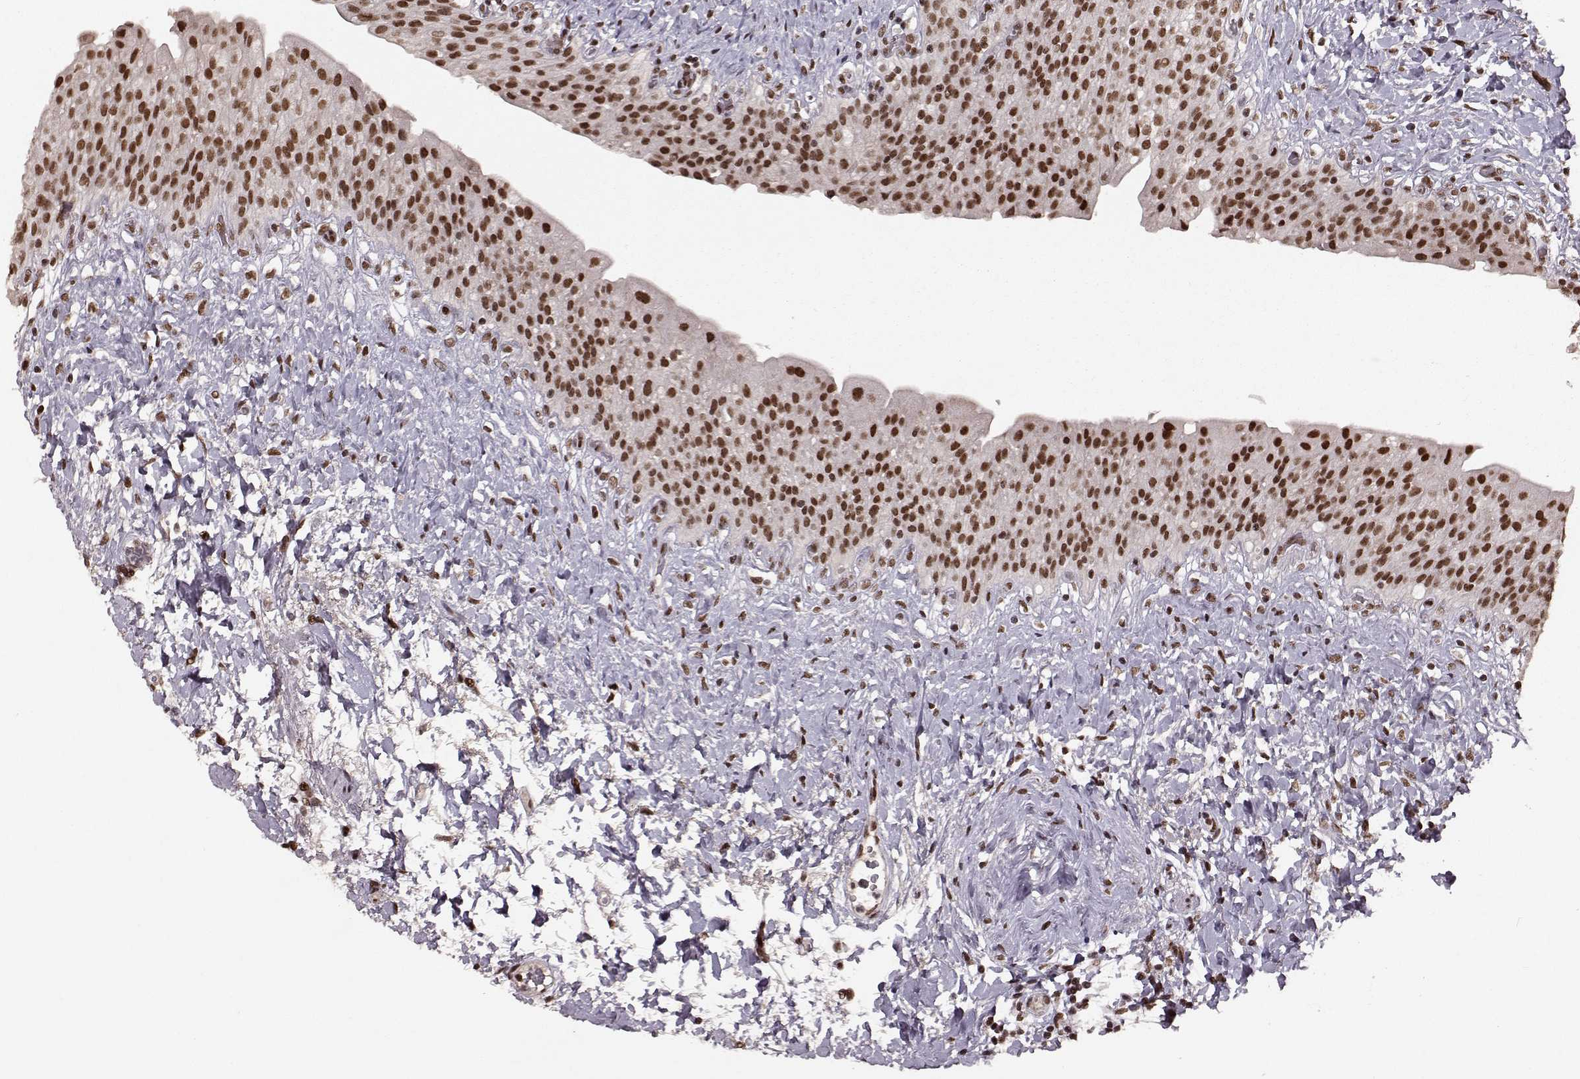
{"staining": {"intensity": "strong", "quantity": ">75%", "location": "nuclear"}, "tissue": "urinary bladder", "cell_type": "Urothelial cells", "image_type": "normal", "snomed": [{"axis": "morphology", "description": "Normal tissue, NOS"}, {"axis": "morphology", "description": "Inflammation, NOS"}, {"axis": "topography", "description": "Urinary bladder"}], "caption": "The image displays staining of unremarkable urinary bladder, revealing strong nuclear protein positivity (brown color) within urothelial cells. Nuclei are stained in blue.", "gene": "RRAGD", "patient": {"sex": "male", "age": 64}}